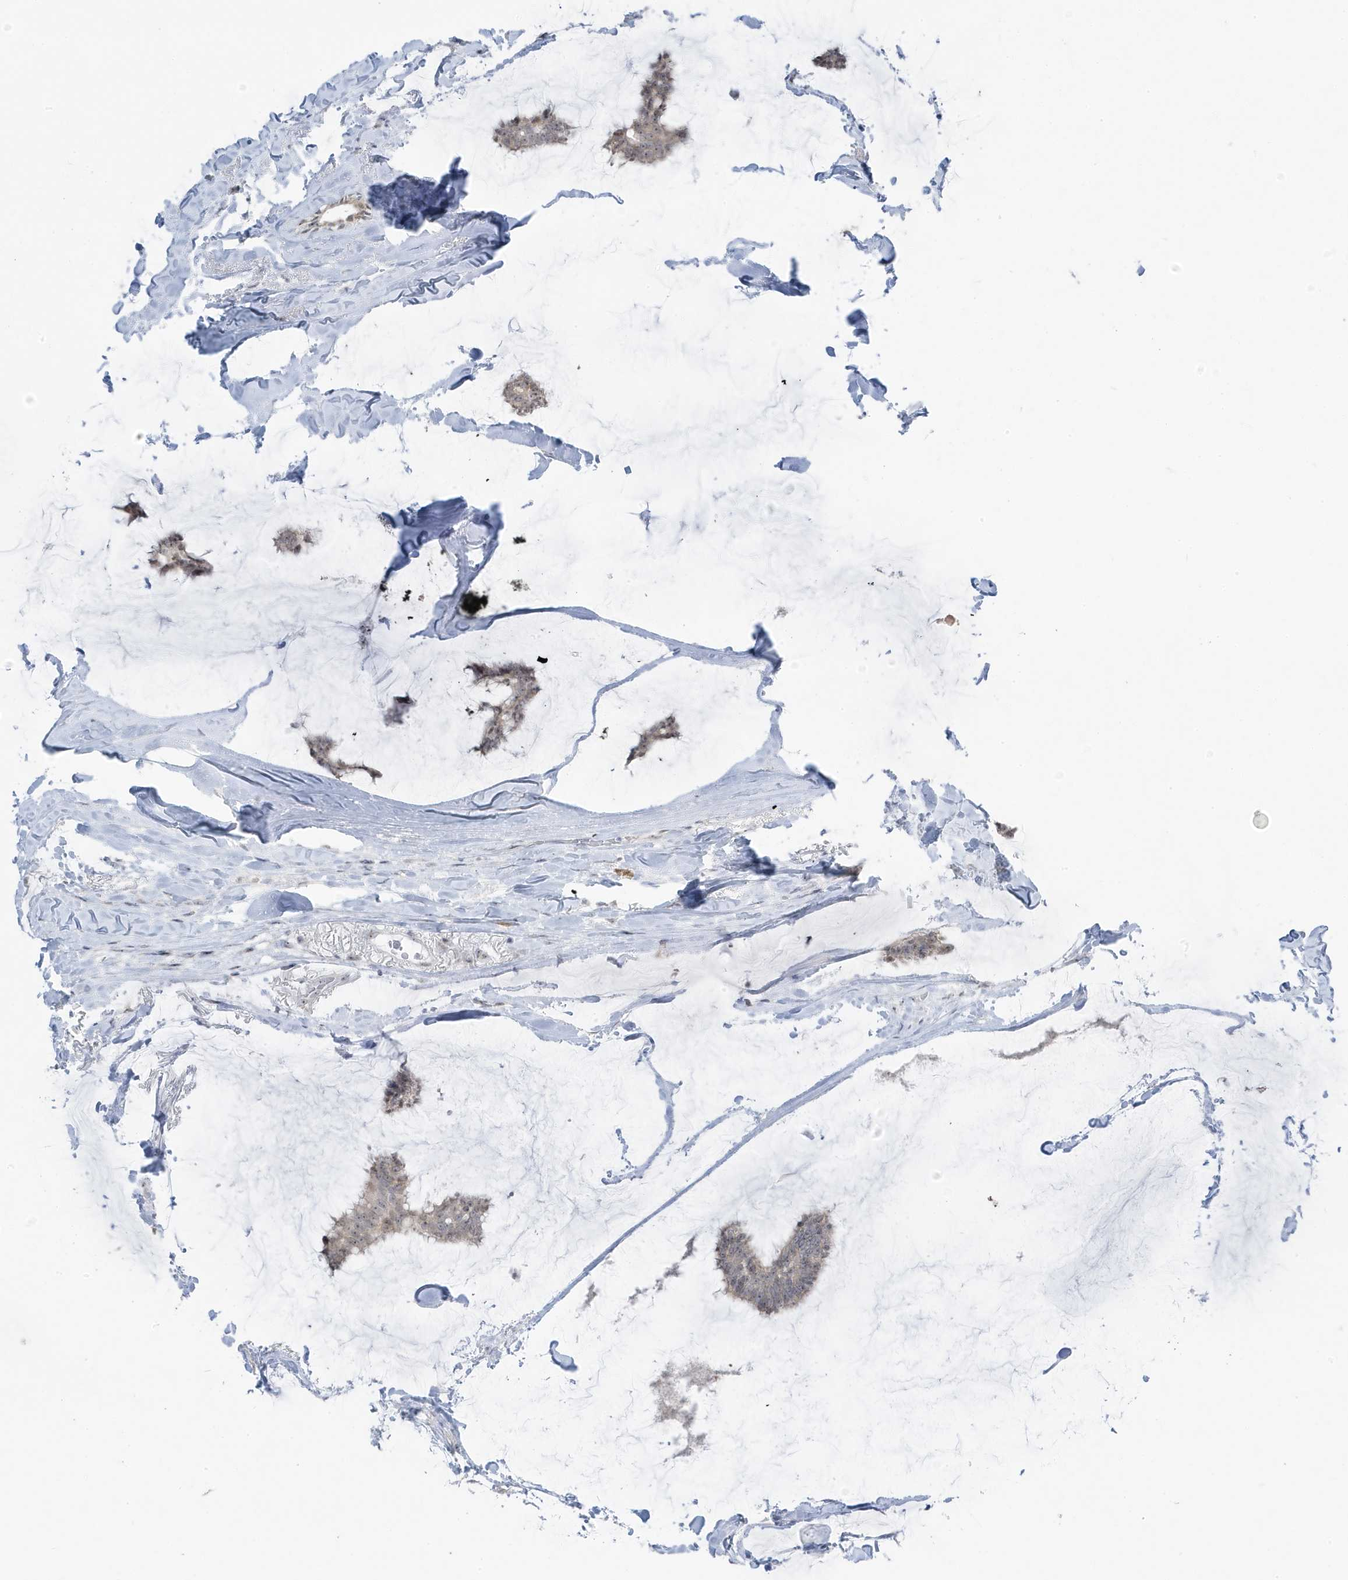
{"staining": {"intensity": "weak", "quantity": "25%-75%", "location": "nuclear"}, "tissue": "breast cancer", "cell_type": "Tumor cells", "image_type": "cancer", "snomed": [{"axis": "morphology", "description": "Duct carcinoma"}, {"axis": "topography", "description": "Breast"}], "caption": "Protein staining of breast intraductal carcinoma tissue demonstrates weak nuclear expression in about 25%-75% of tumor cells.", "gene": "TSEN15", "patient": {"sex": "female", "age": 93}}